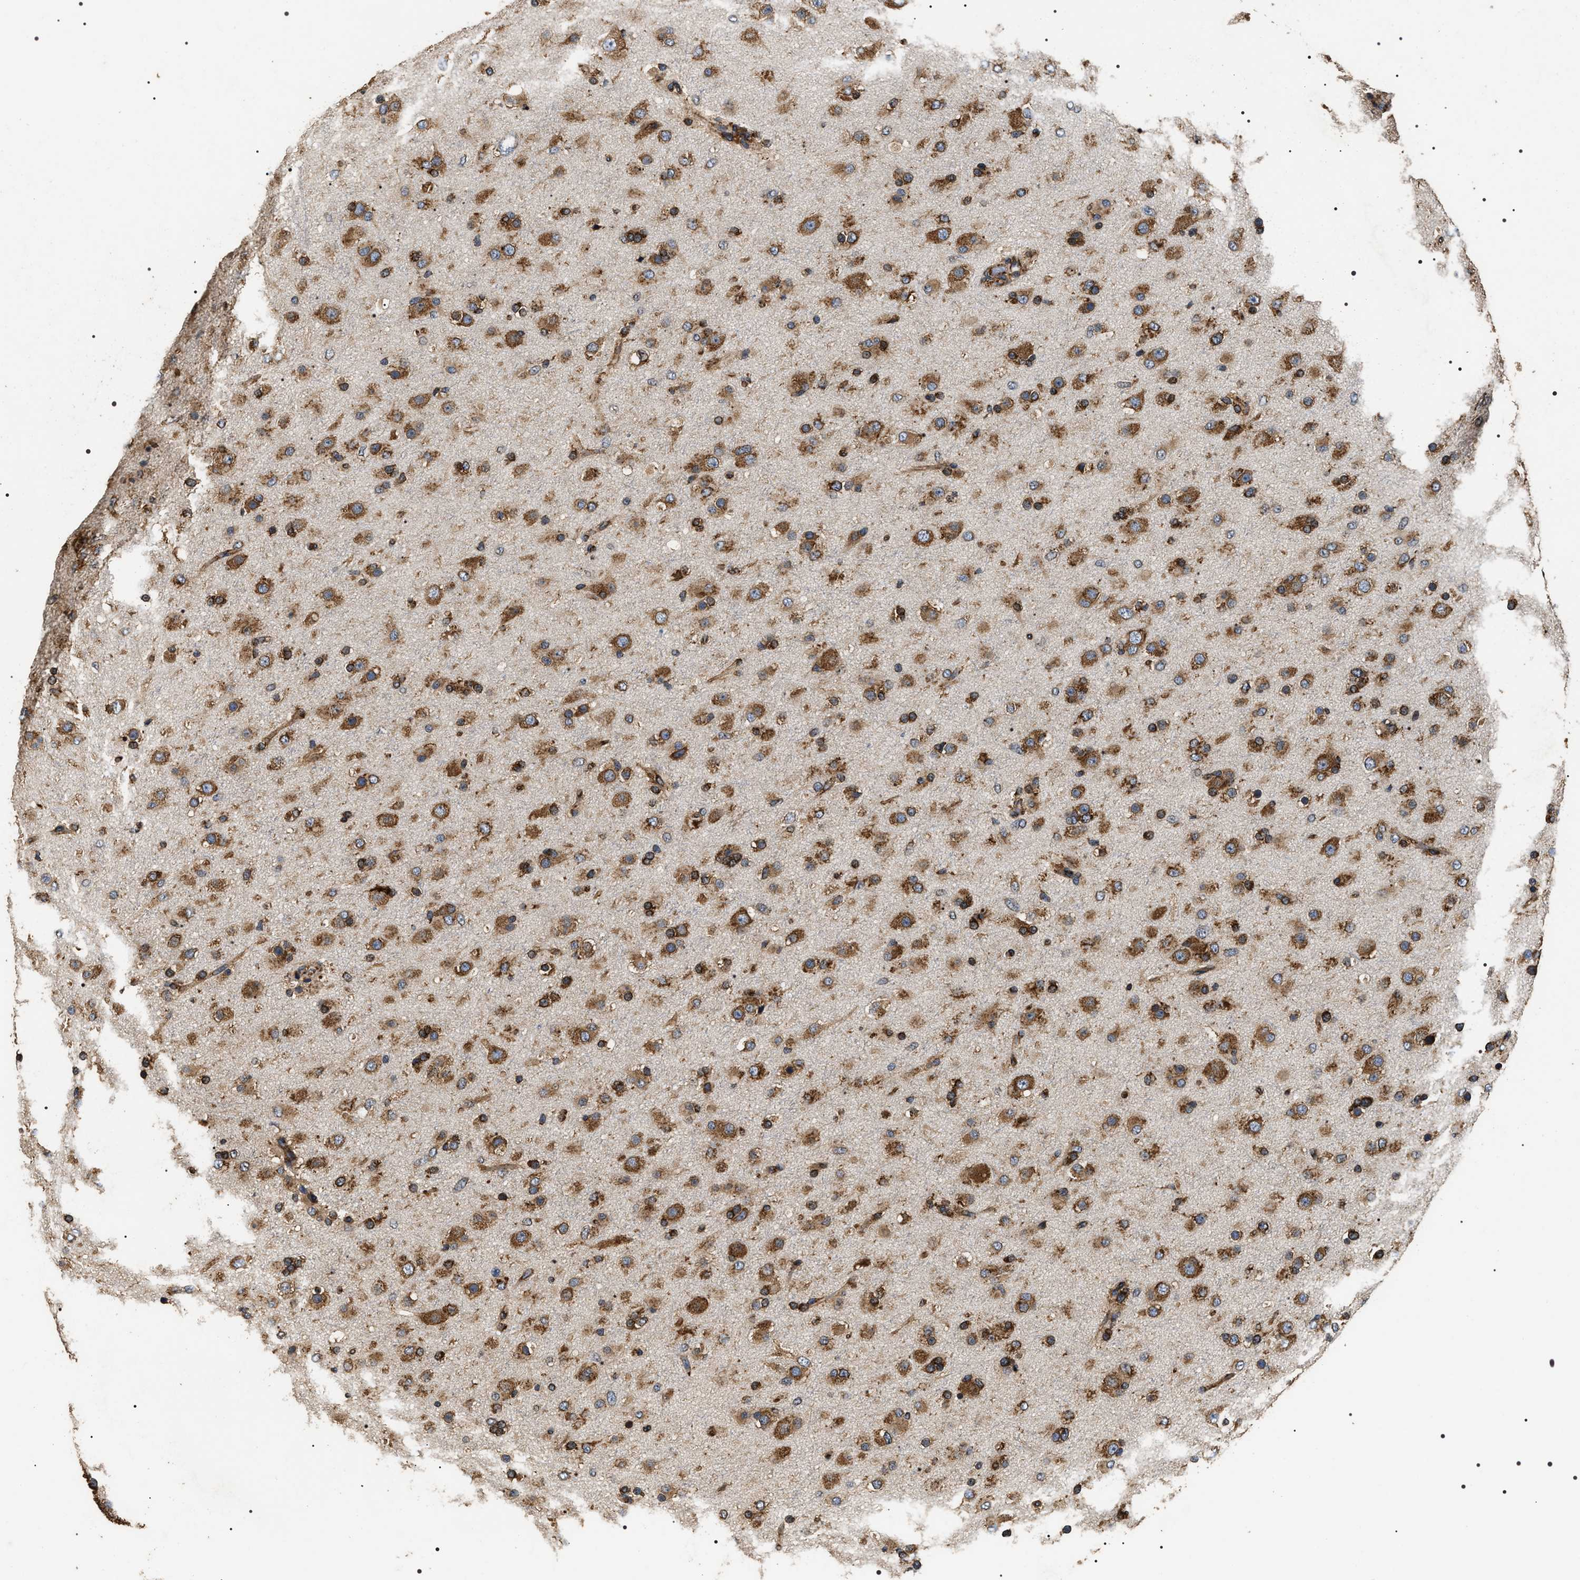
{"staining": {"intensity": "strong", "quantity": ">75%", "location": "cytoplasmic/membranous"}, "tissue": "glioma", "cell_type": "Tumor cells", "image_type": "cancer", "snomed": [{"axis": "morphology", "description": "Glioma, malignant, Low grade"}, {"axis": "topography", "description": "Brain"}], "caption": "Immunohistochemical staining of malignant glioma (low-grade) shows high levels of strong cytoplasmic/membranous positivity in about >75% of tumor cells.", "gene": "KTN1", "patient": {"sex": "male", "age": 65}}